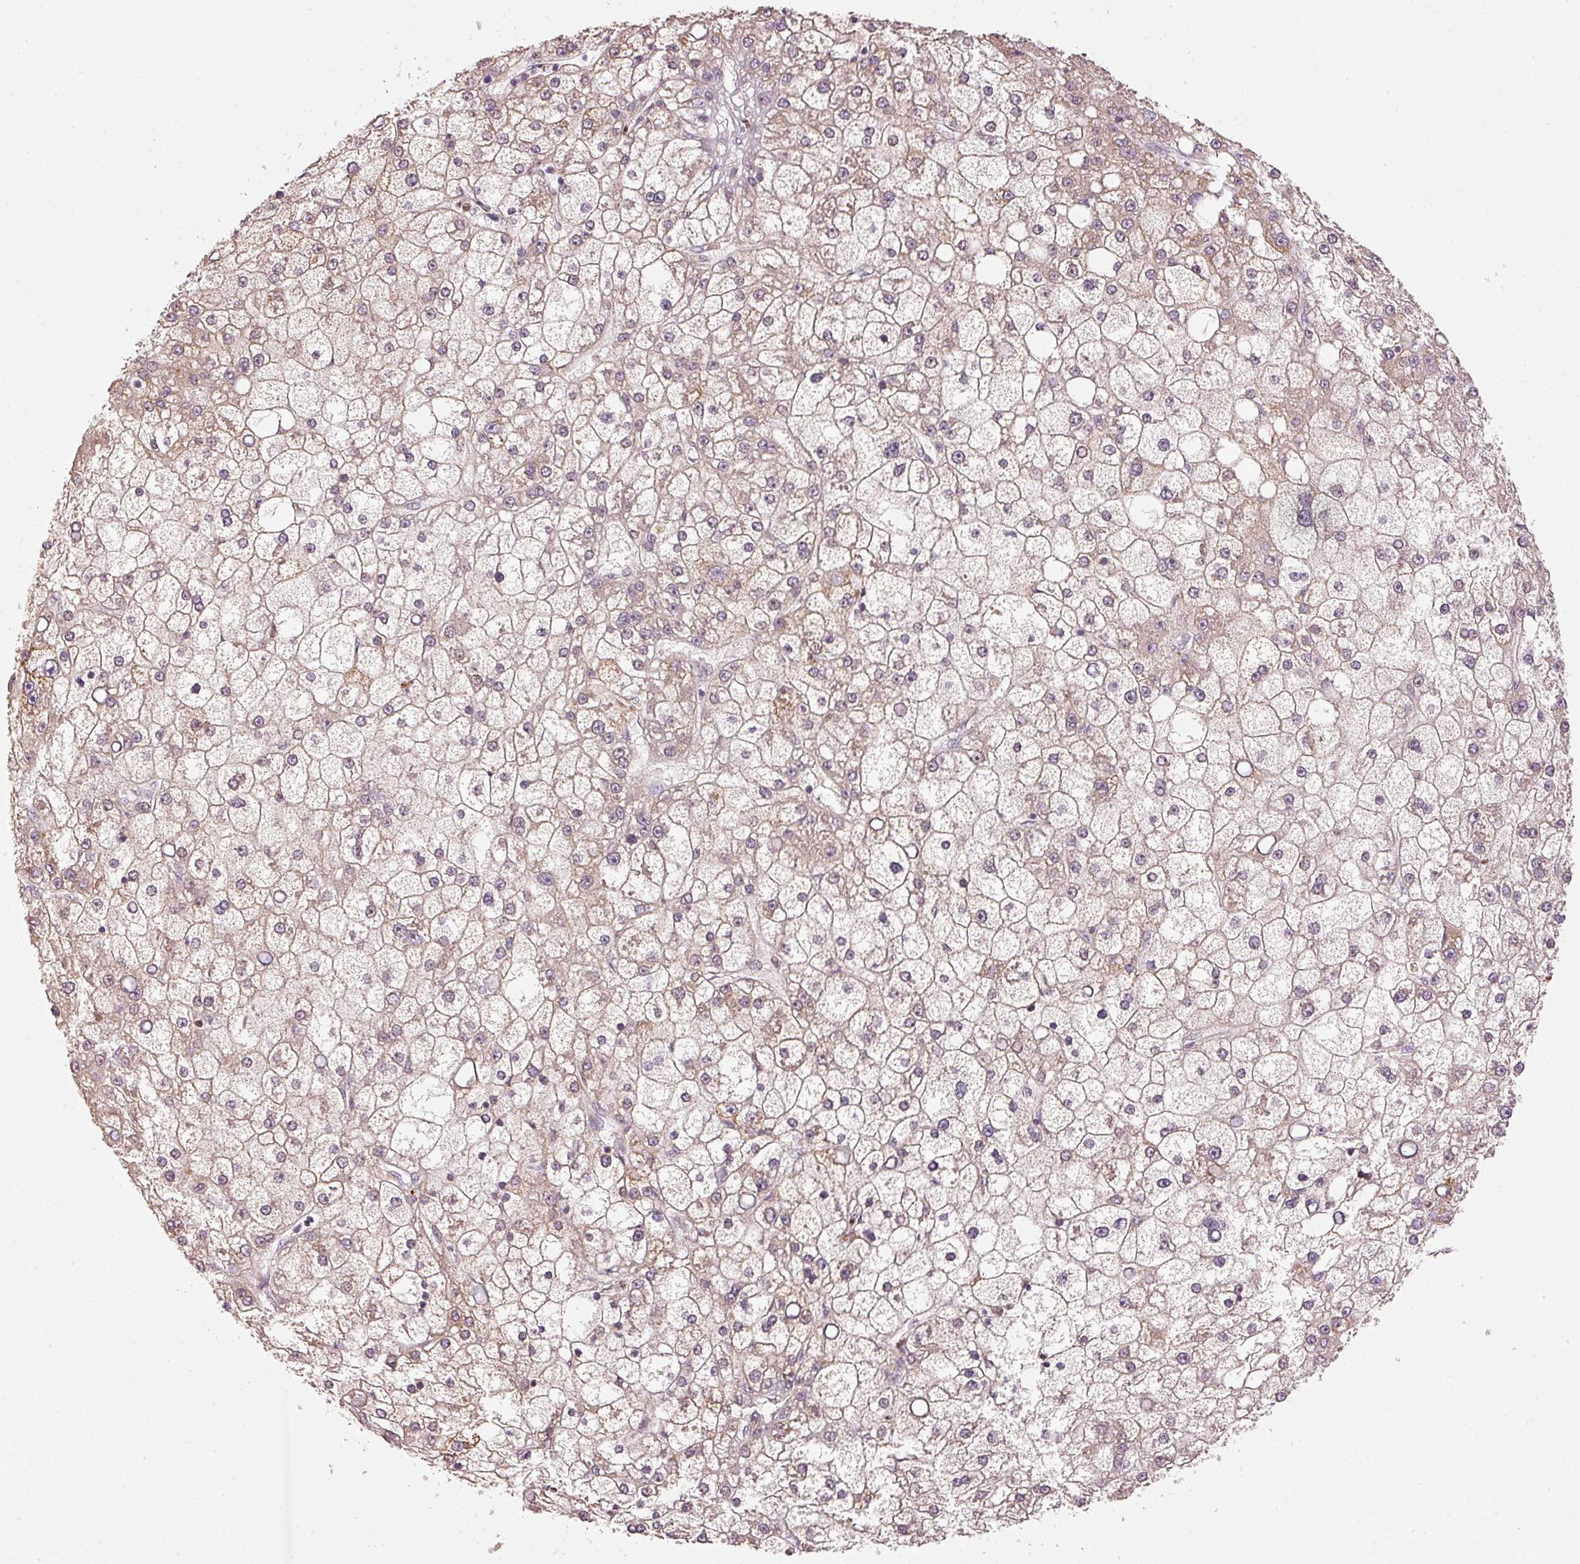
{"staining": {"intensity": "weak", "quantity": "25%-75%", "location": "cytoplasmic/membranous"}, "tissue": "liver cancer", "cell_type": "Tumor cells", "image_type": "cancer", "snomed": [{"axis": "morphology", "description": "Carcinoma, Hepatocellular, NOS"}, {"axis": "topography", "description": "Liver"}], "caption": "Liver cancer (hepatocellular carcinoma) stained with IHC displays weak cytoplasmic/membranous staining in approximately 25%-75% of tumor cells.", "gene": "MTHFD1L", "patient": {"sex": "male", "age": 67}}